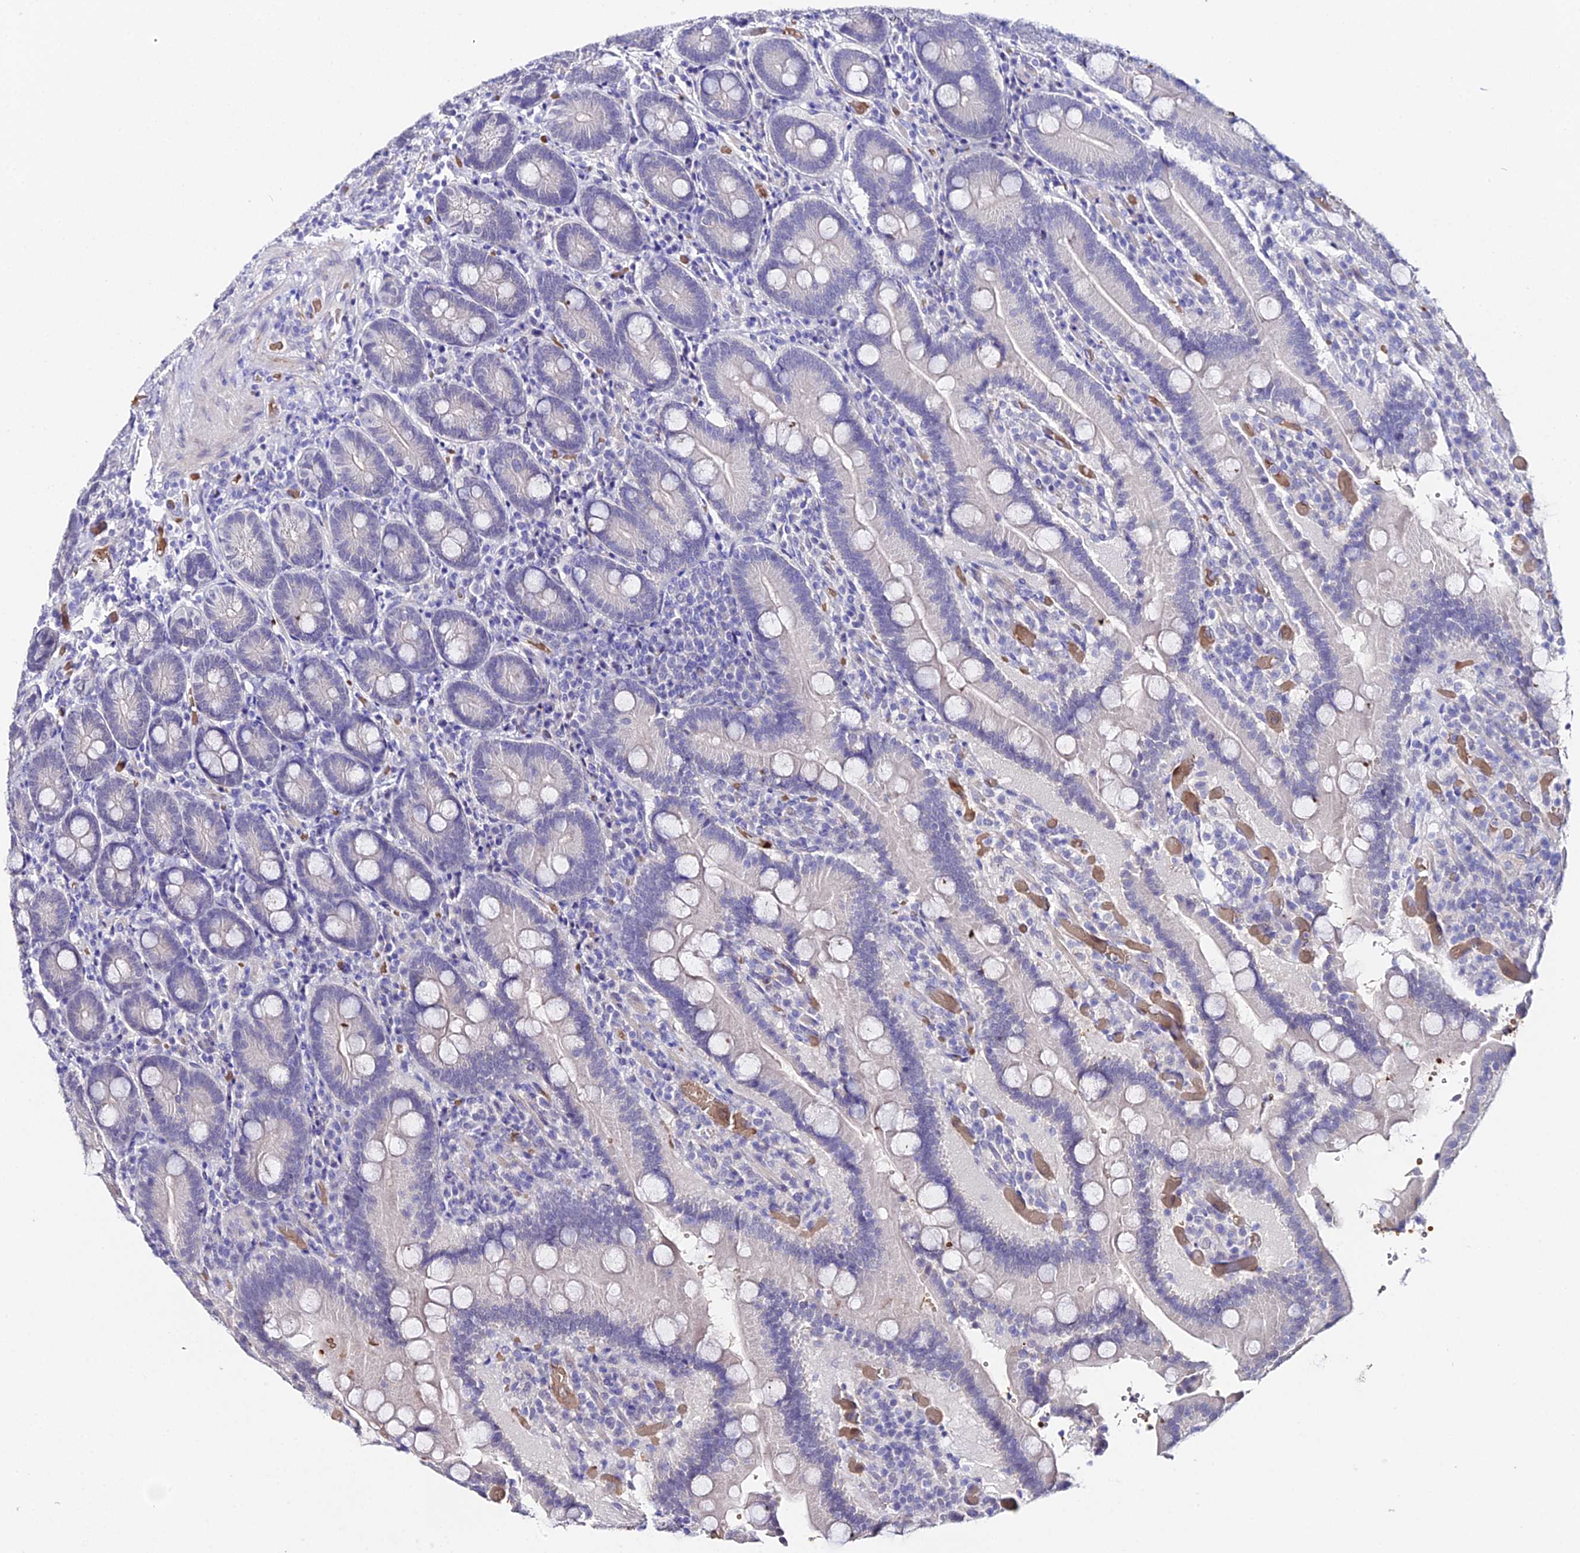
{"staining": {"intensity": "negative", "quantity": "none", "location": "none"}, "tissue": "duodenum", "cell_type": "Glandular cells", "image_type": "normal", "snomed": [{"axis": "morphology", "description": "Normal tissue, NOS"}, {"axis": "topography", "description": "Duodenum"}], "caption": "Benign duodenum was stained to show a protein in brown. There is no significant staining in glandular cells. (DAB immunohistochemistry (IHC) visualized using brightfield microscopy, high magnification).", "gene": "CFAP45", "patient": {"sex": "female", "age": 62}}